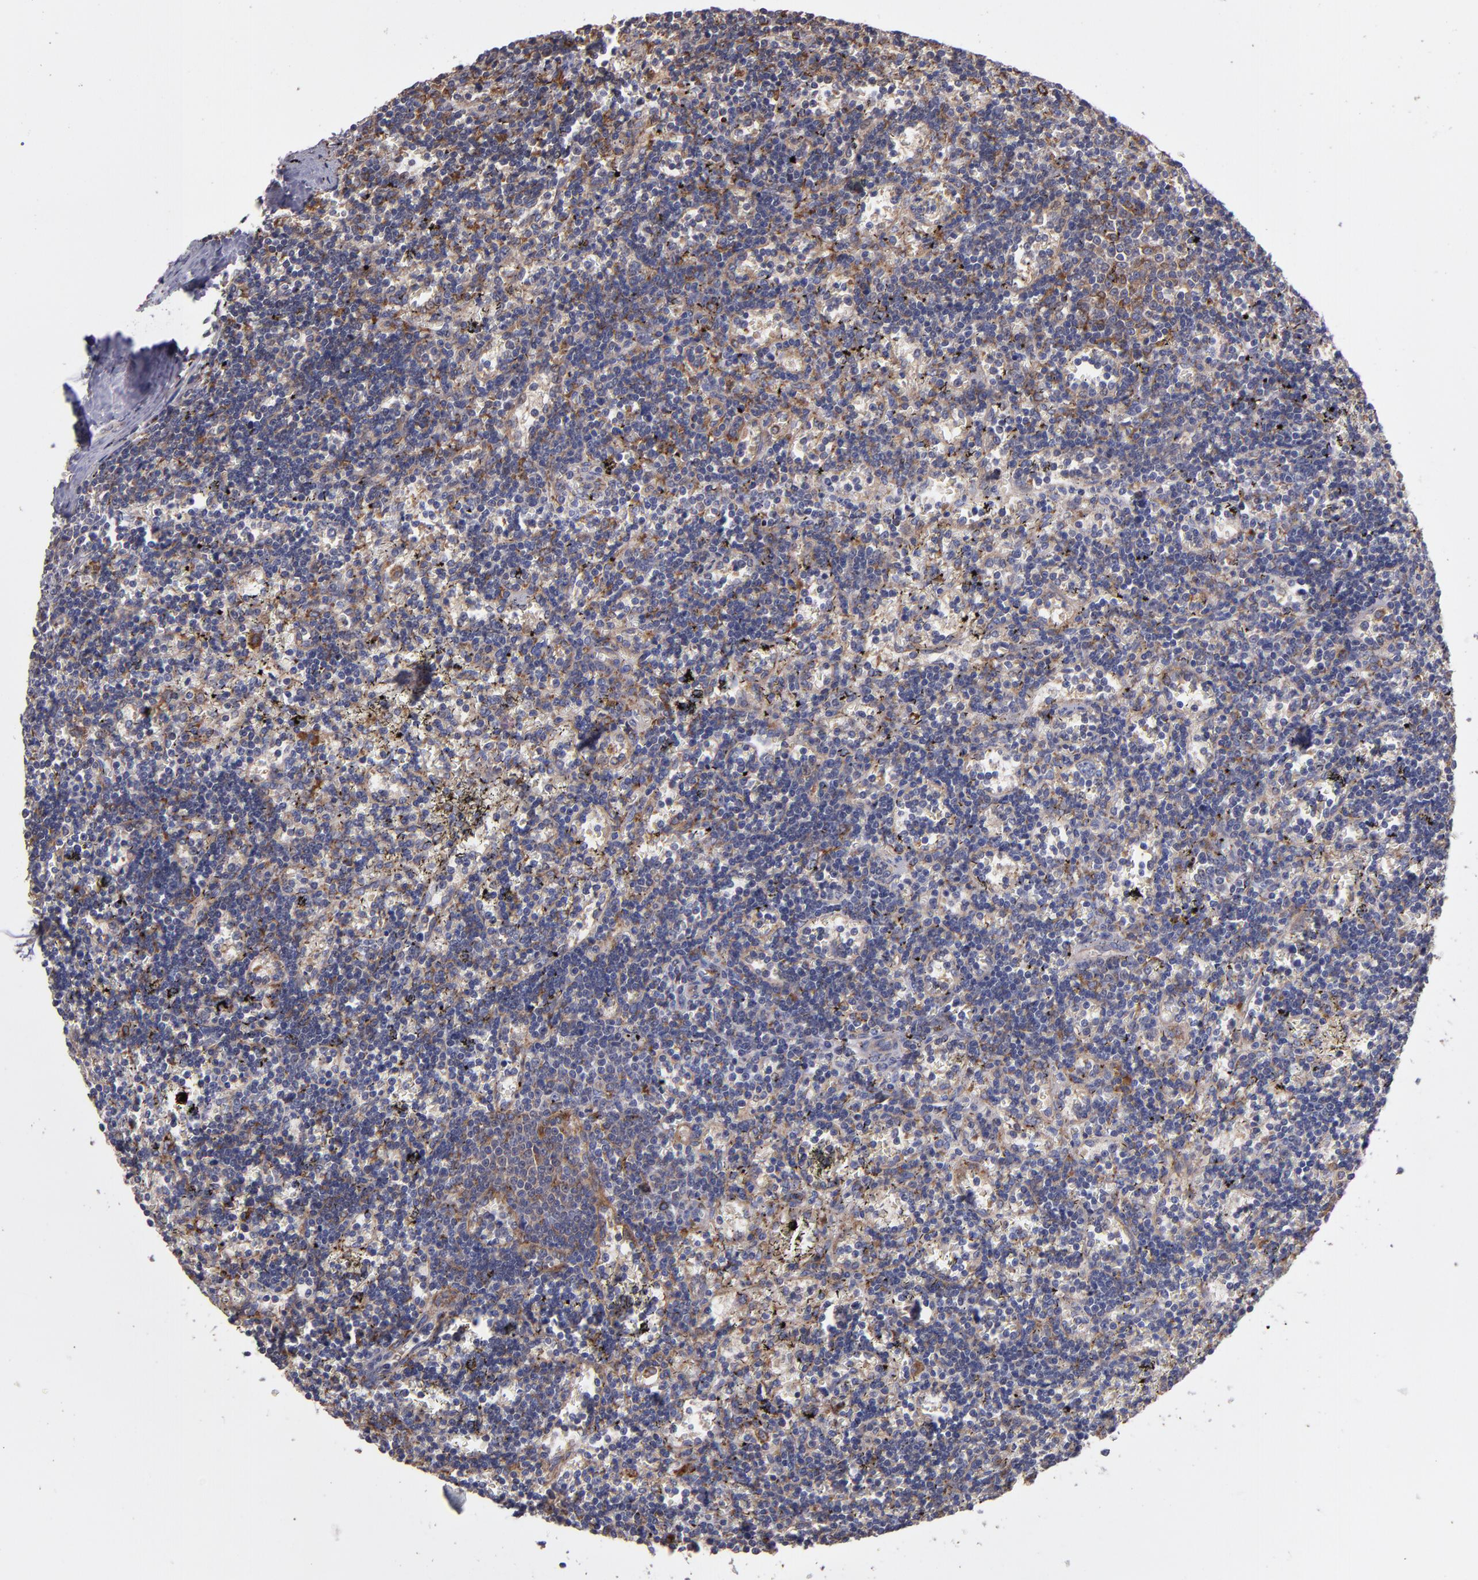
{"staining": {"intensity": "moderate", "quantity": "<25%", "location": "cytoplasmic/membranous"}, "tissue": "lymphoma", "cell_type": "Tumor cells", "image_type": "cancer", "snomed": [{"axis": "morphology", "description": "Malignant lymphoma, non-Hodgkin's type, Low grade"}, {"axis": "topography", "description": "Spleen"}], "caption": "Immunohistochemical staining of lymphoma displays moderate cytoplasmic/membranous protein positivity in approximately <25% of tumor cells.", "gene": "IFIH1", "patient": {"sex": "male", "age": 60}}